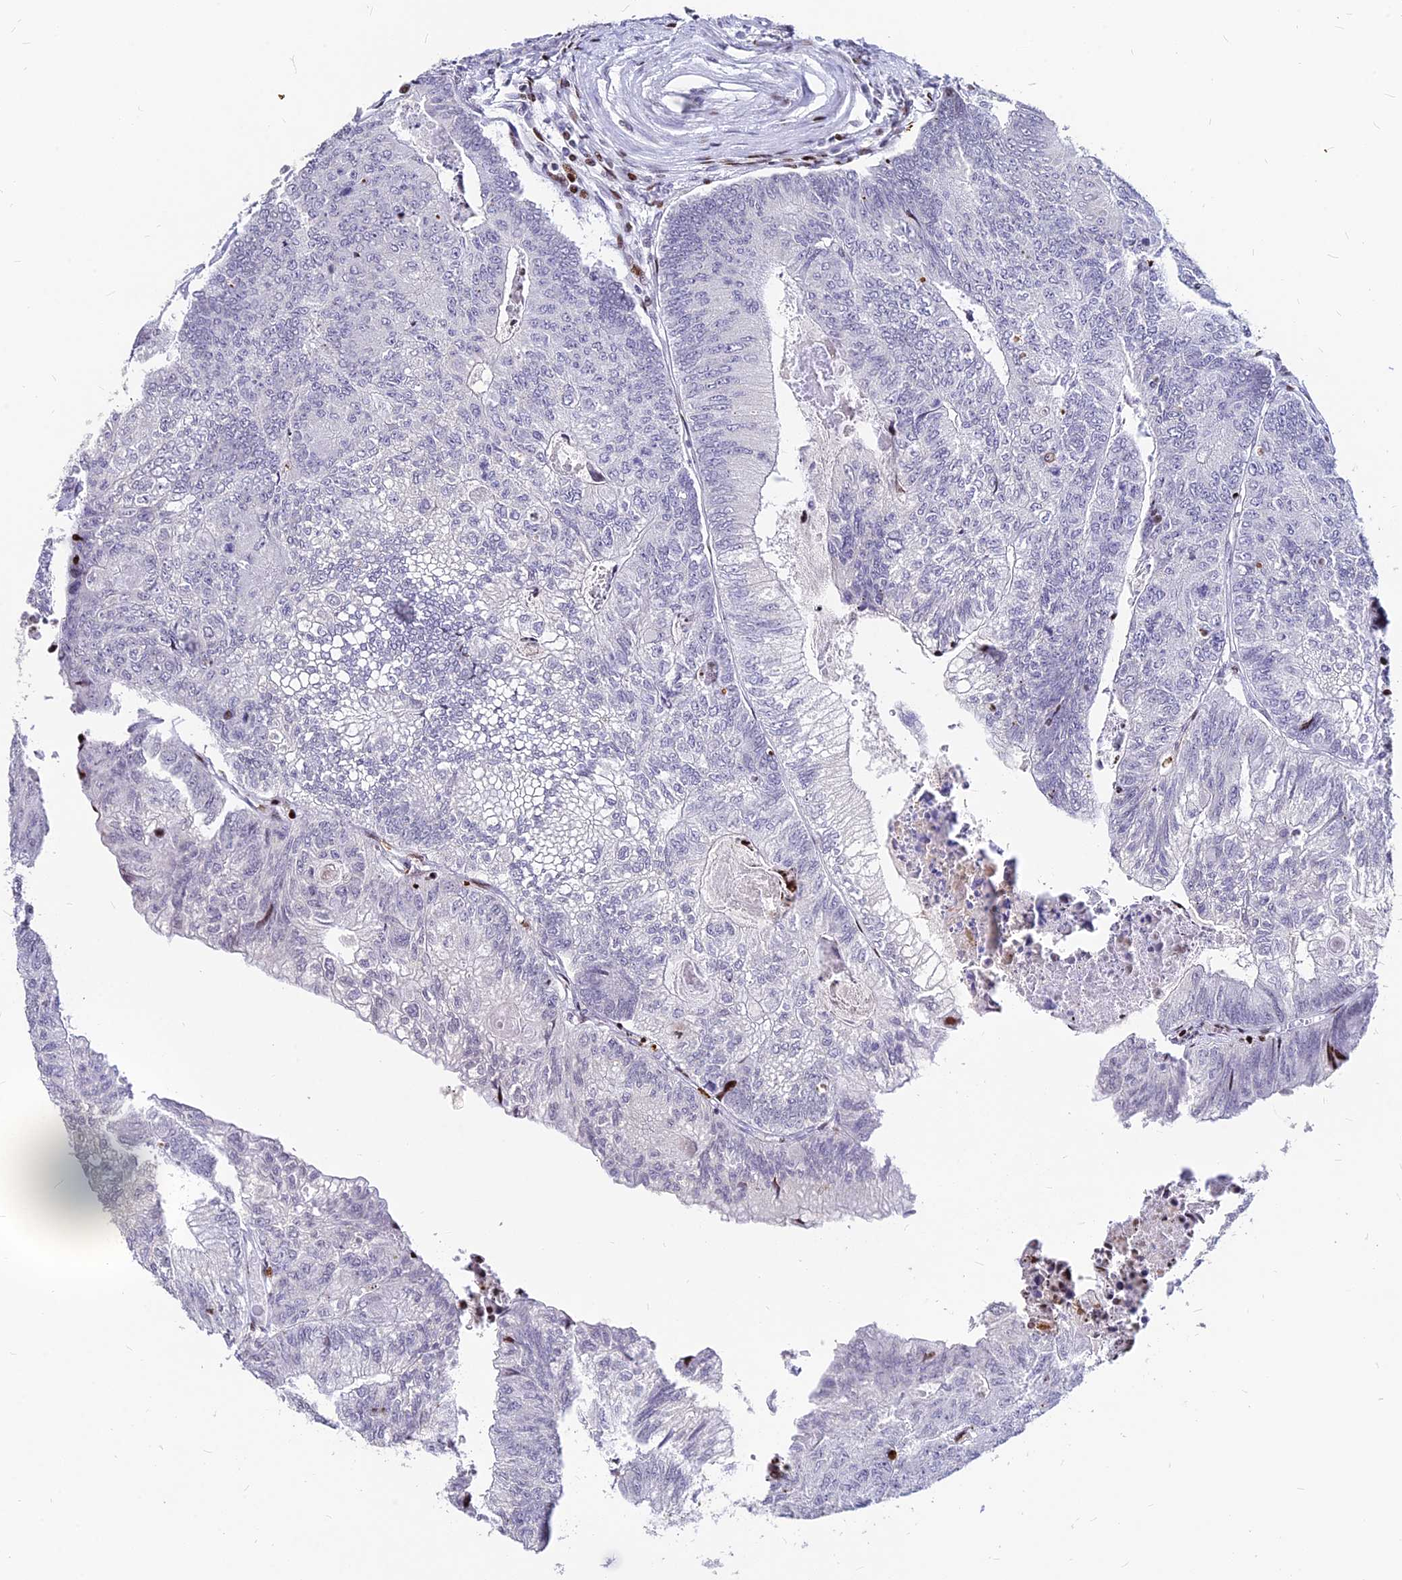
{"staining": {"intensity": "negative", "quantity": "none", "location": "none"}, "tissue": "colorectal cancer", "cell_type": "Tumor cells", "image_type": "cancer", "snomed": [{"axis": "morphology", "description": "Adenocarcinoma, NOS"}, {"axis": "topography", "description": "Colon"}], "caption": "High magnification brightfield microscopy of colorectal adenocarcinoma stained with DAB (3,3'-diaminobenzidine) (brown) and counterstained with hematoxylin (blue): tumor cells show no significant positivity.", "gene": "PRPS1", "patient": {"sex": "female", "age": 67}}